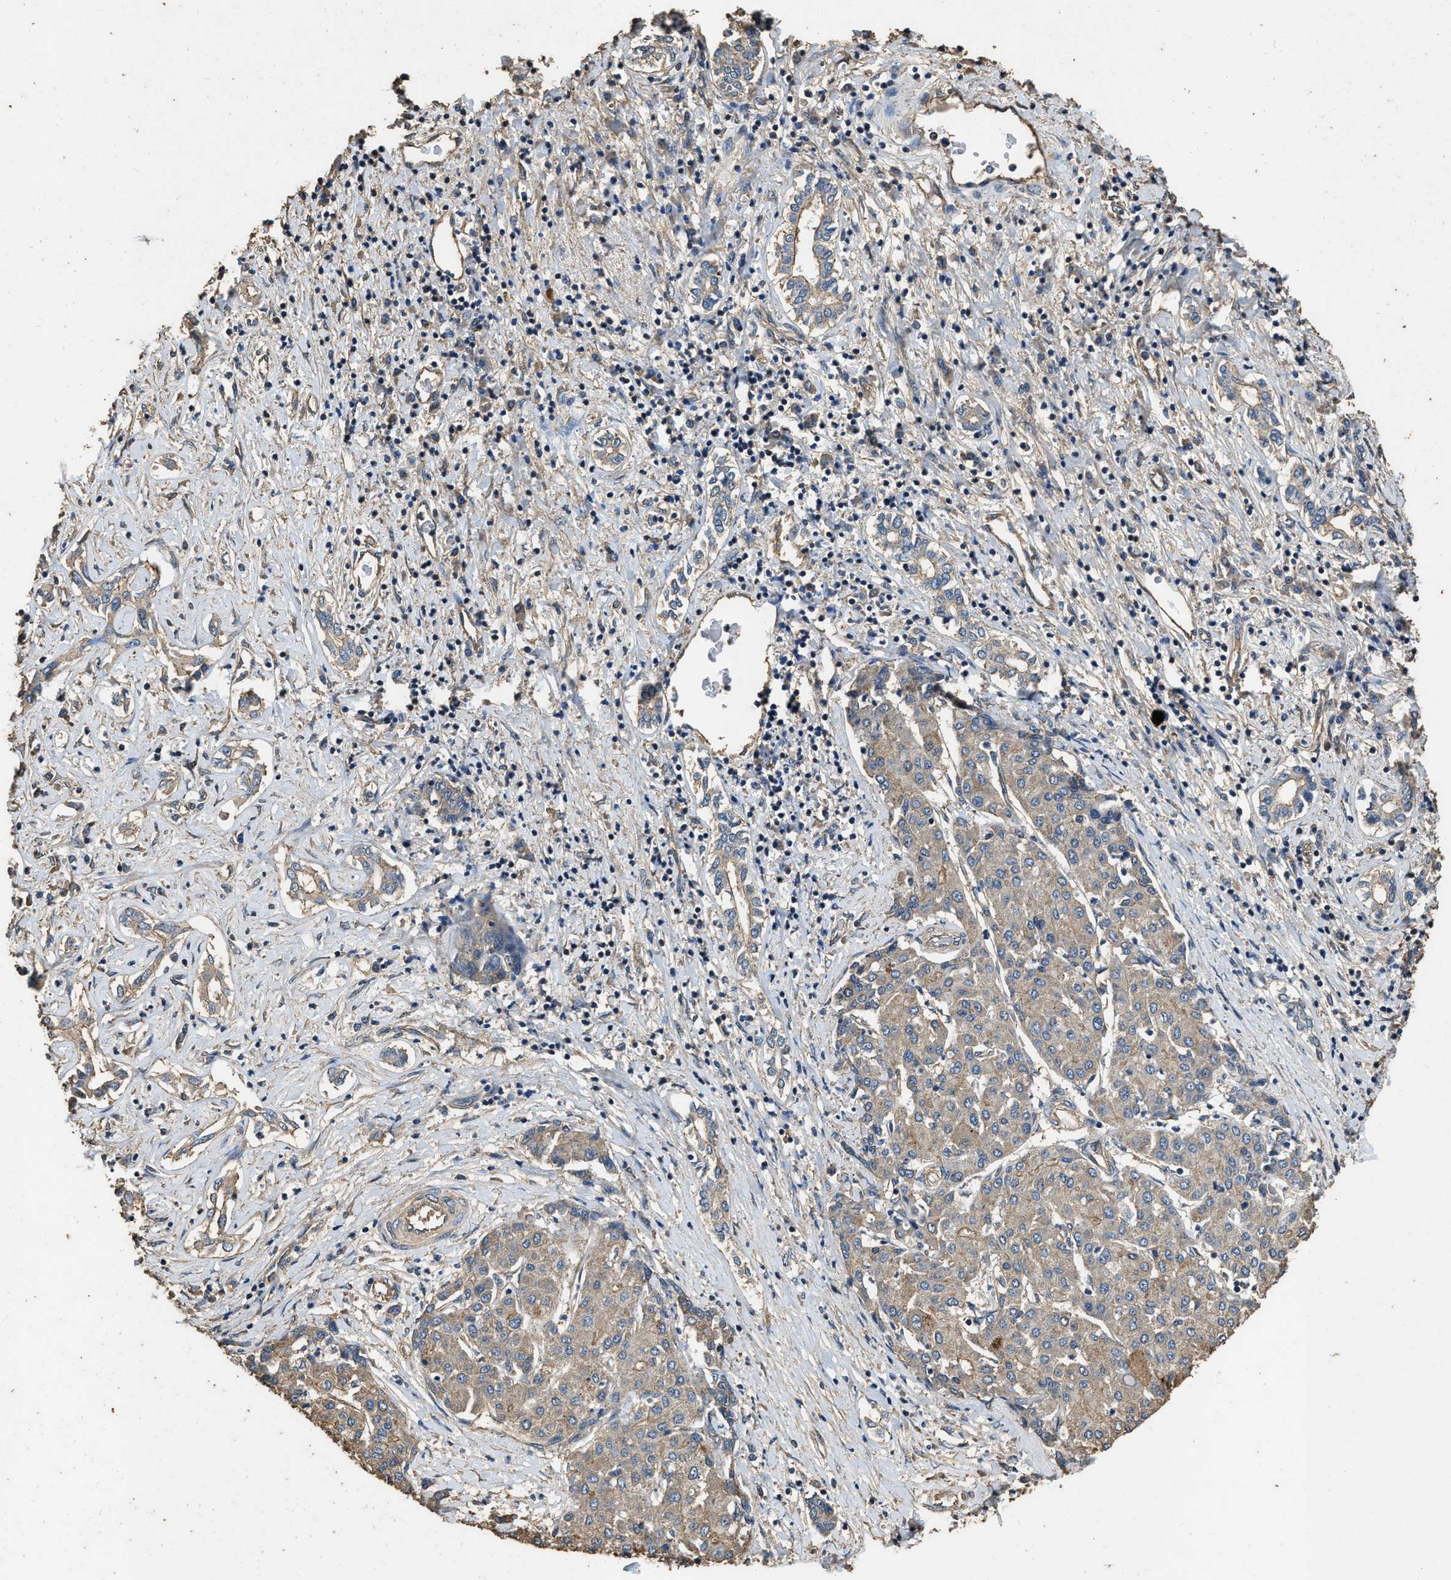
{"staining": {"intensity": "weak", "quantity": "25%-75%", "location": "cytoplasmic/membranous"}, "tissue": "liver cancer", "cell_type": "Tumor cells", "image_type": "cancer", "snomed": [{"axis": "morphology", "description": "Carcinoma, Hepatocellular, NOS"}, {"axis": "topography", "description": "Liver"}], "caption": "A photomicrograph showing weak cytoplasmic/membranous expression in about 25%-75% of tumor cells in liver cancer (hepatocellular carcinoma), as visualized by brown immunohistochemical staining.", "gene": "MIB1", "patient": {"sex": "male", "age": 65}}